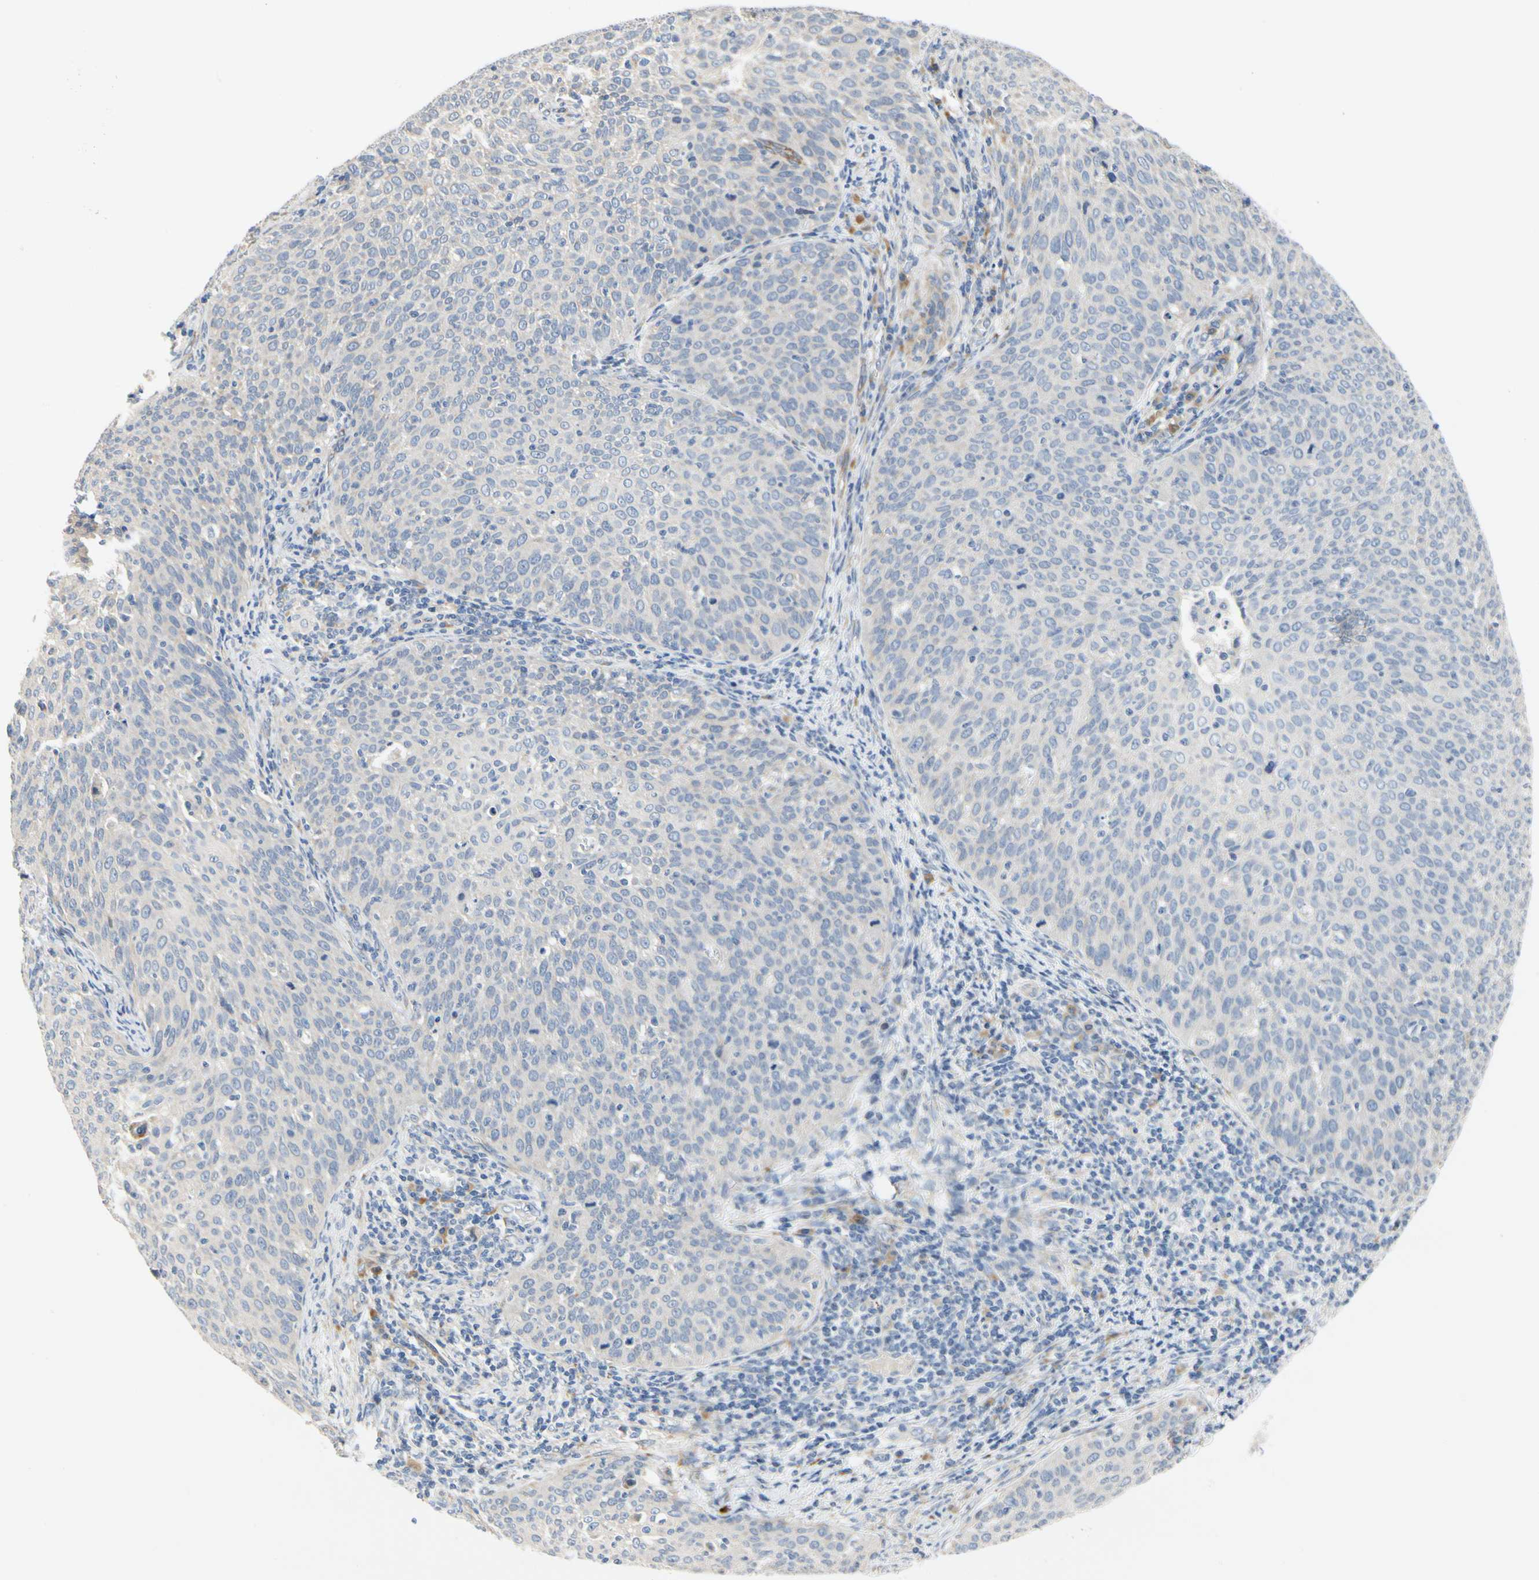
{"staining": {"intensity": "negative", "quantity": "none", "location": "none"}, "tissue": "cervical cancer", "cell_type": "Tumor cells", "image_type": "cancer", "snomed": [{"axis": "morphology", "description": "Squamous cell carcinoma, NOS"}, {"axis": "topography", "description": "Cervix"}], "caption": "High power microscopy image of an immunohistochemistry (IHC) image of squamous cell carcinoma (cervical), revealing no significant positivity in tumor cells.", "gene": "ZNF236", "patient": {"sex": "female", "age": 38}}